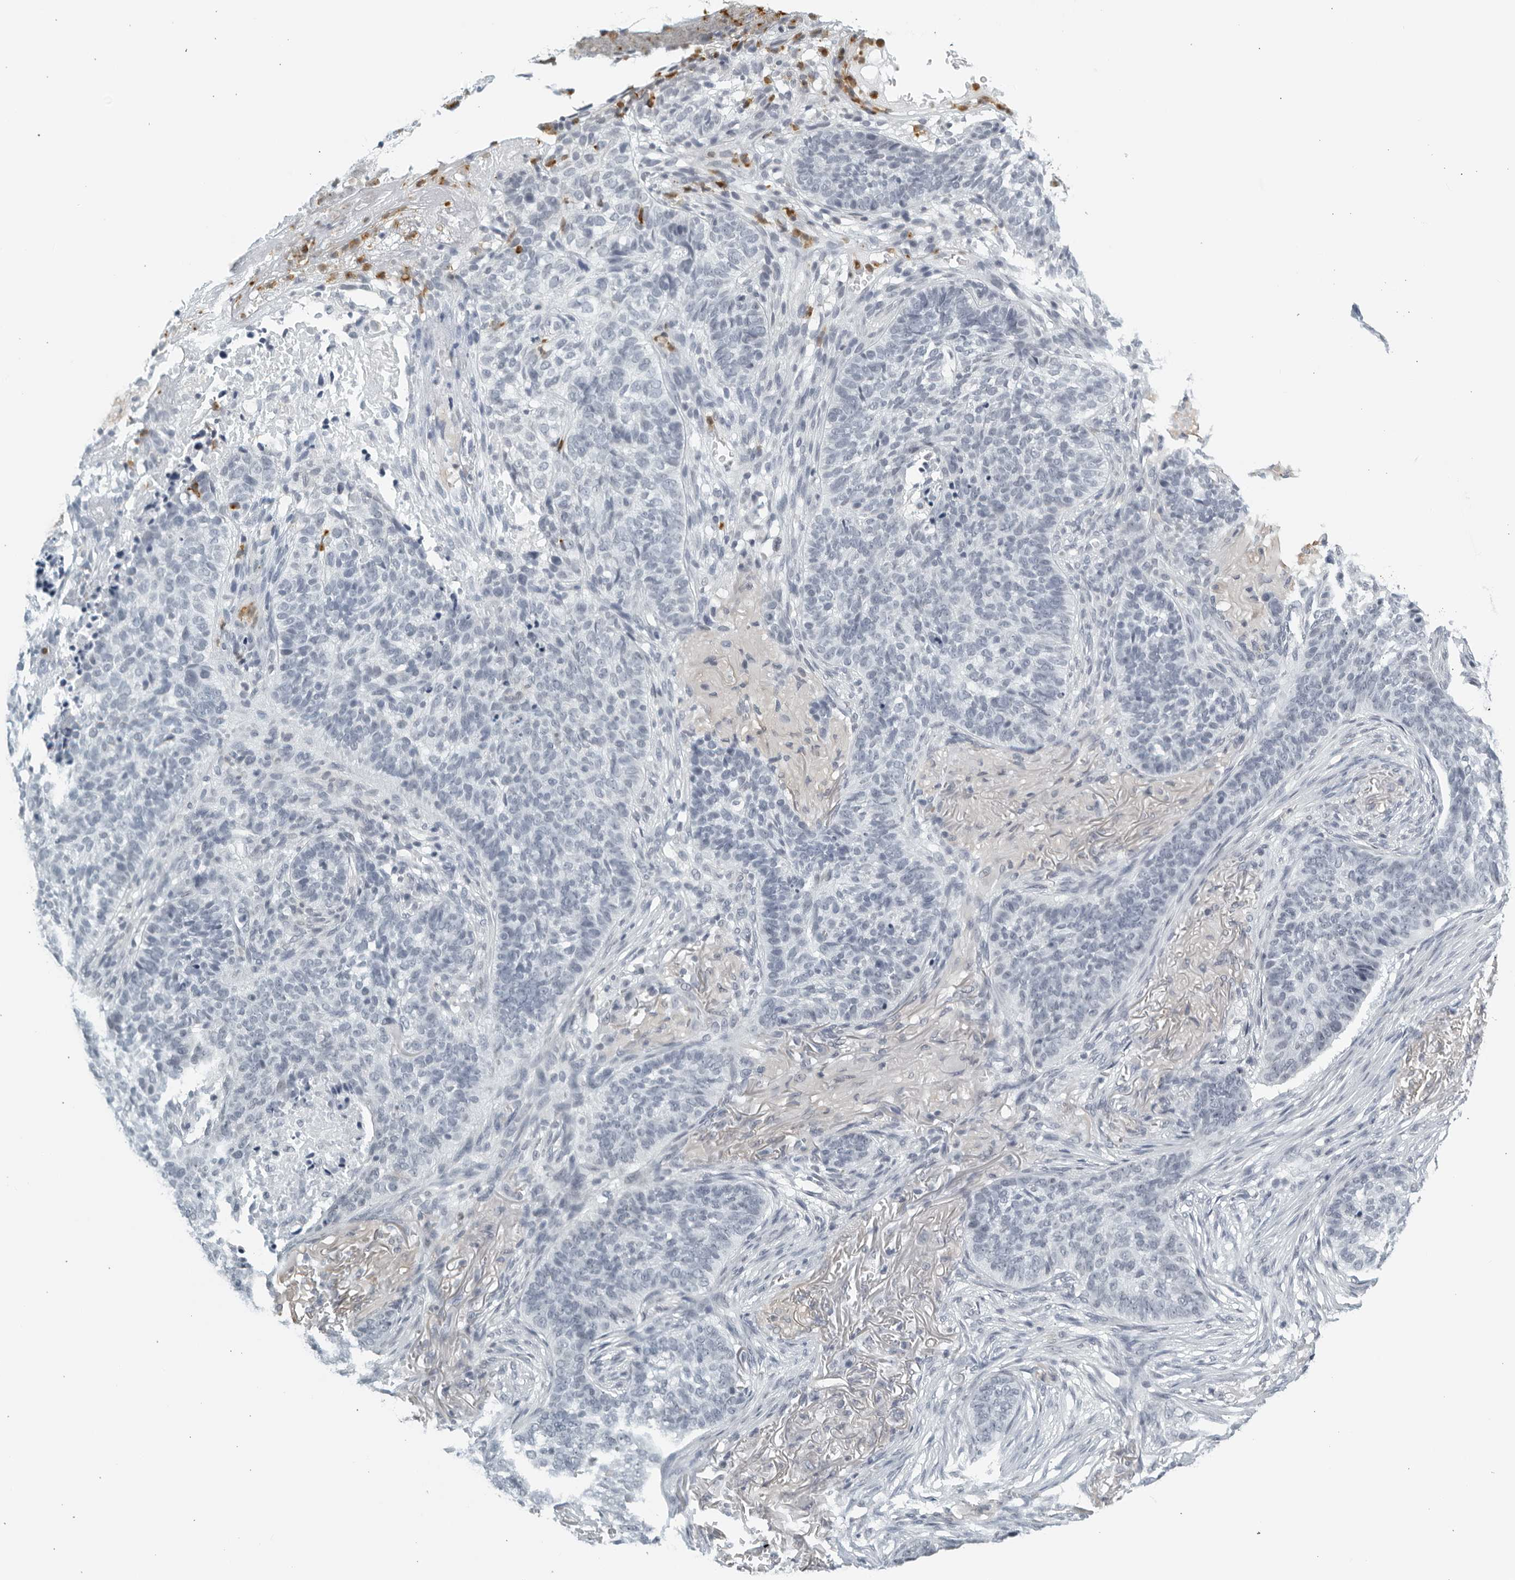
{"staining": {"intensity": "negative", "quantity": "none", "location": "none"}, "tissue": "skin cancer", "cell_type": "Tumor cells", "image_type": "cancer", "snomed": [{"axis": "morphology", "description": "Basal cell carcinoma"}, {"axis": "topography", "description": "Skin"}], "caption": "A high-resolution photomicrograph shows IHC staining of skin cancer, which shows no significant staining in tumor cells.", "gene": "KLK7", "patient": {"sex": "male", "age": 85}}